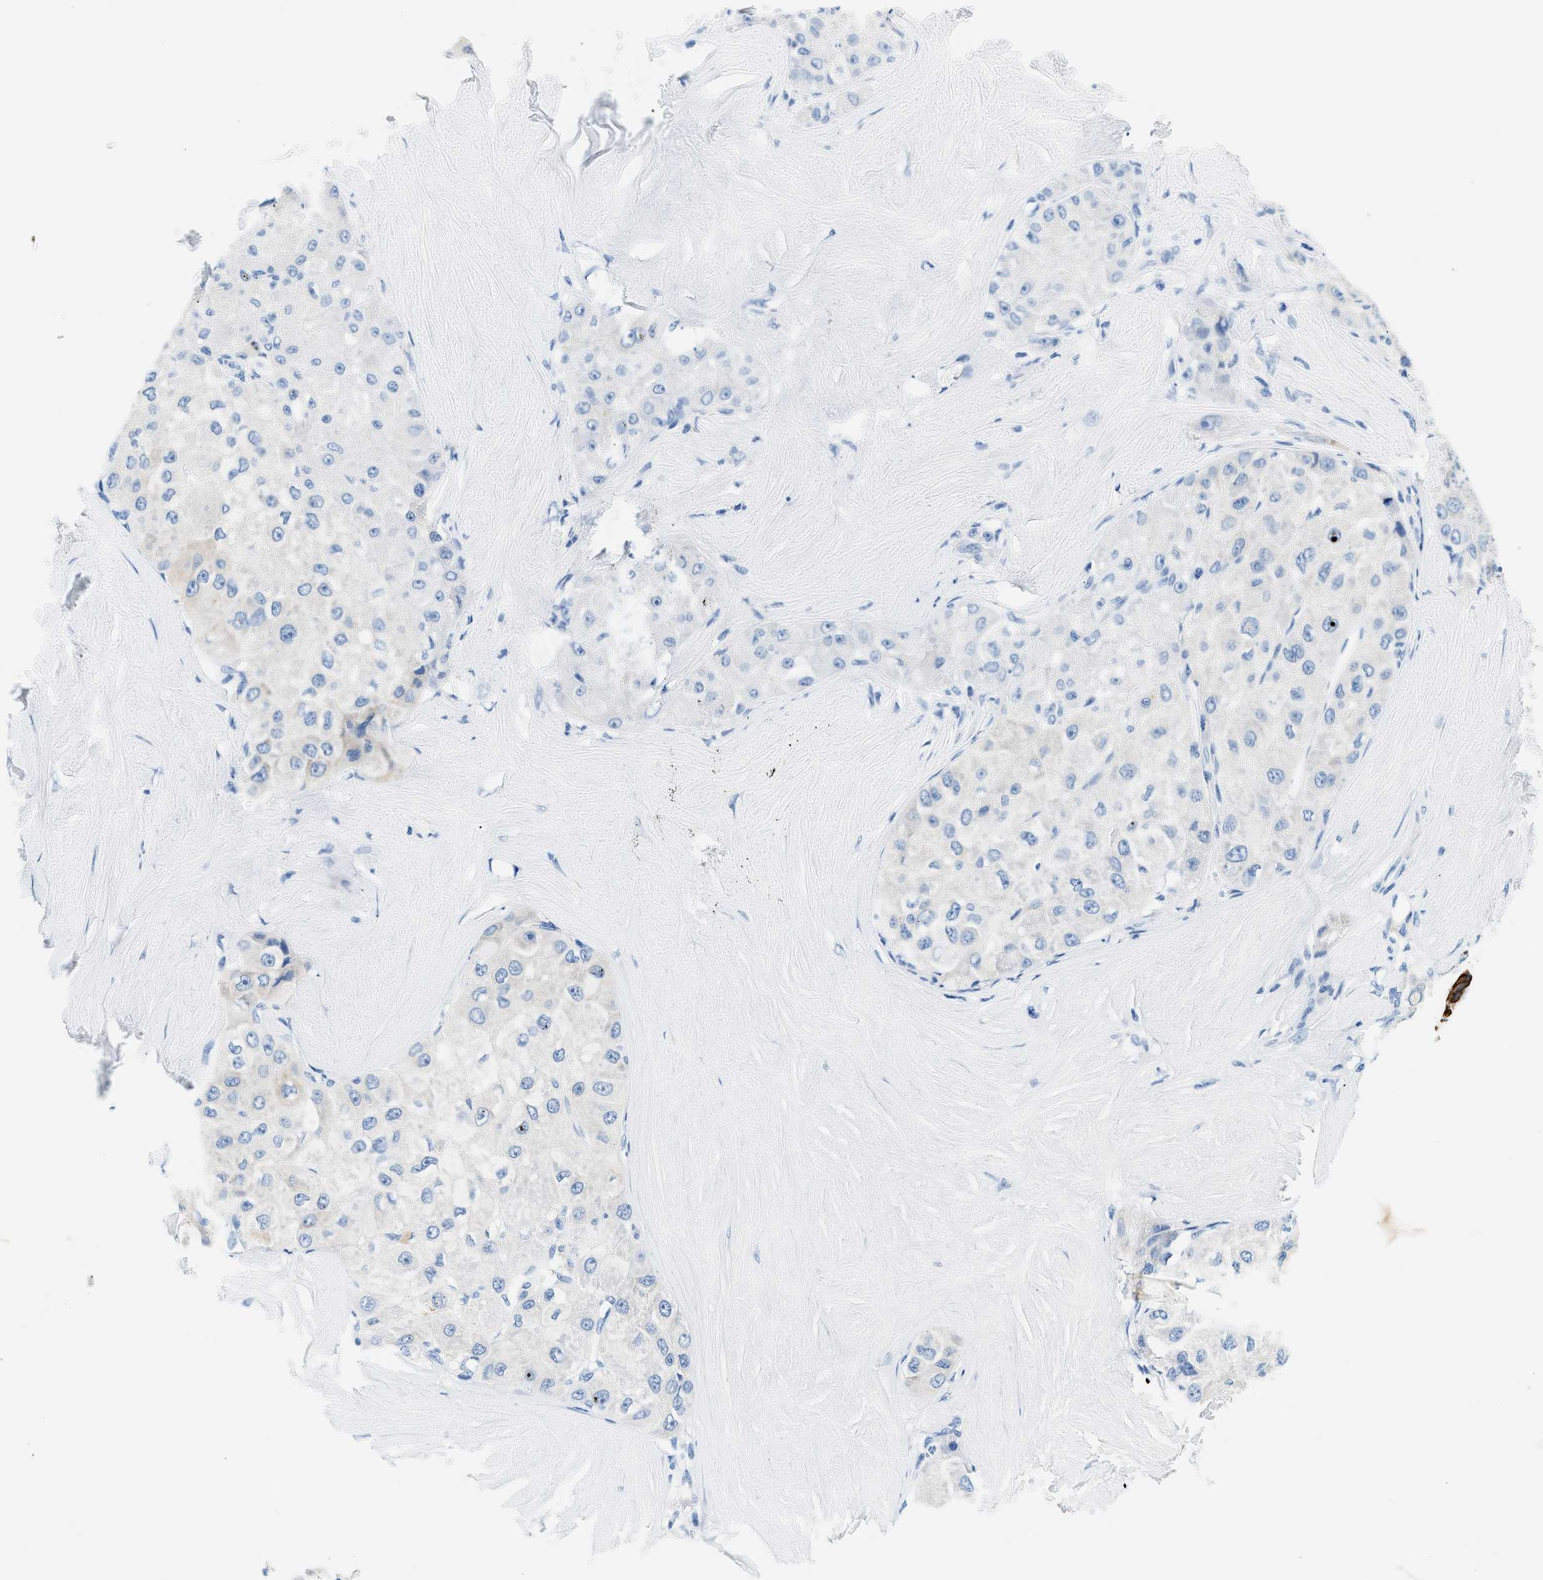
{"staining": {"intensity": "negative", "quantity": "none", "location": "none"}, "tissue": "liver cancer", "cell_type": "Tumor cells", "image_type": "cancer", "snomed": [{"axis": "morphology", "description": "Carcinoma, Hepatocellular, NOS"}, {"axis": "topography", "description": "Liver"}], "caption": "Tumor cells are negative for protein expression in human liver hepatocellular carcinoma.", "gene": "STXBP2", "patient": {"sex": "male", "age": 80}}